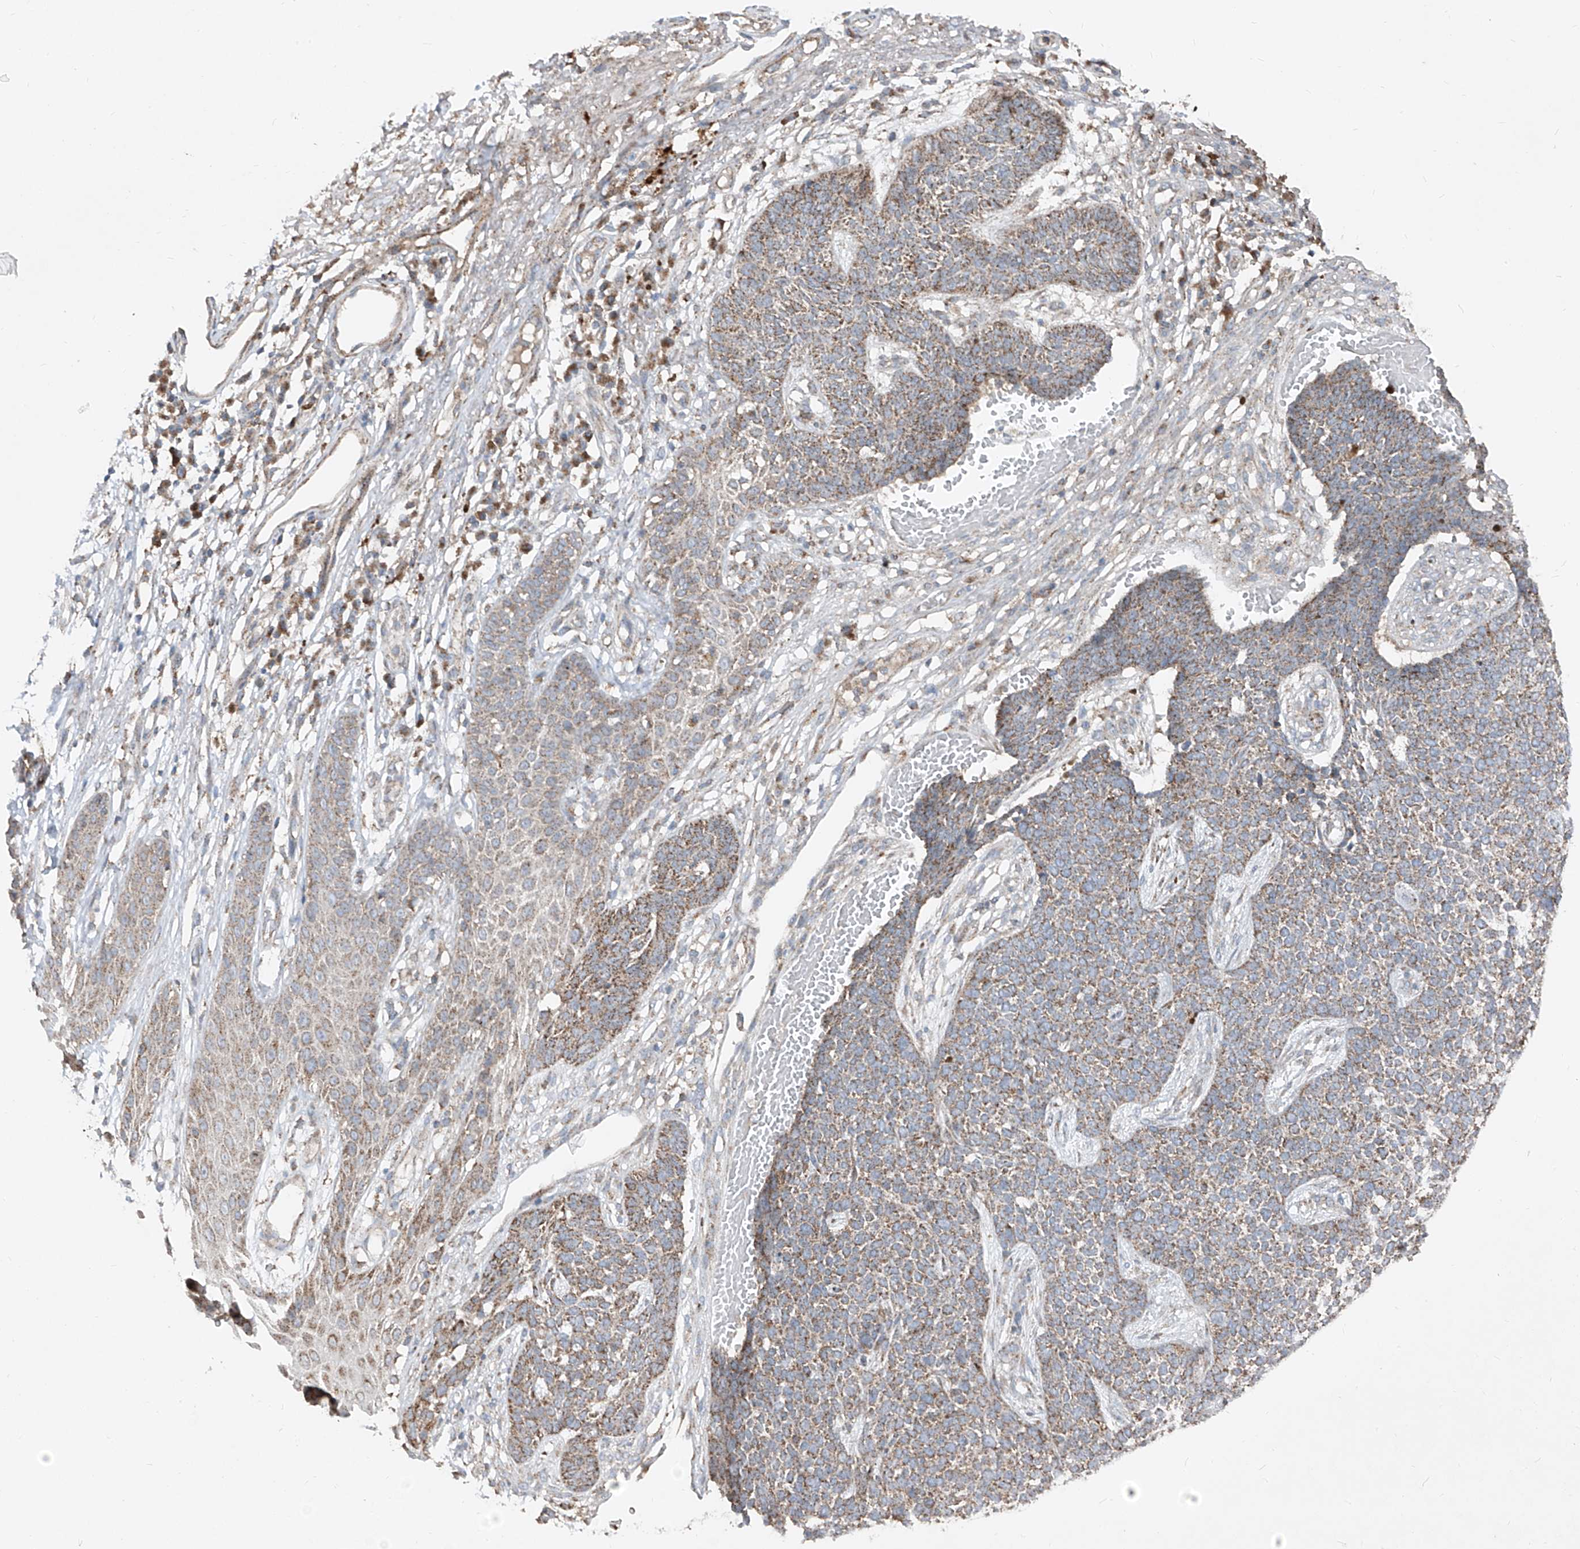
{"staining": {"intensity": "moderate", "quantity": ">75%", "location": "cytoplasmic/membranous"}, "tissue": "skin cancer", "cell_type": "Tumor cells", "image_type": "cancer", "snomed": [{"axis": "morphology", "description": "Basal cell carcinoma"}, {"axis": "topography", "description": "Skin"}], "caption": "The immunohistochemical stain labels moderate cytoplasmic/membranous expression in tumor cells of basal cell carcinoma (skin) tissue.", "gene": "ABCD3", "patient": {"sex": "female", "age": 84}}